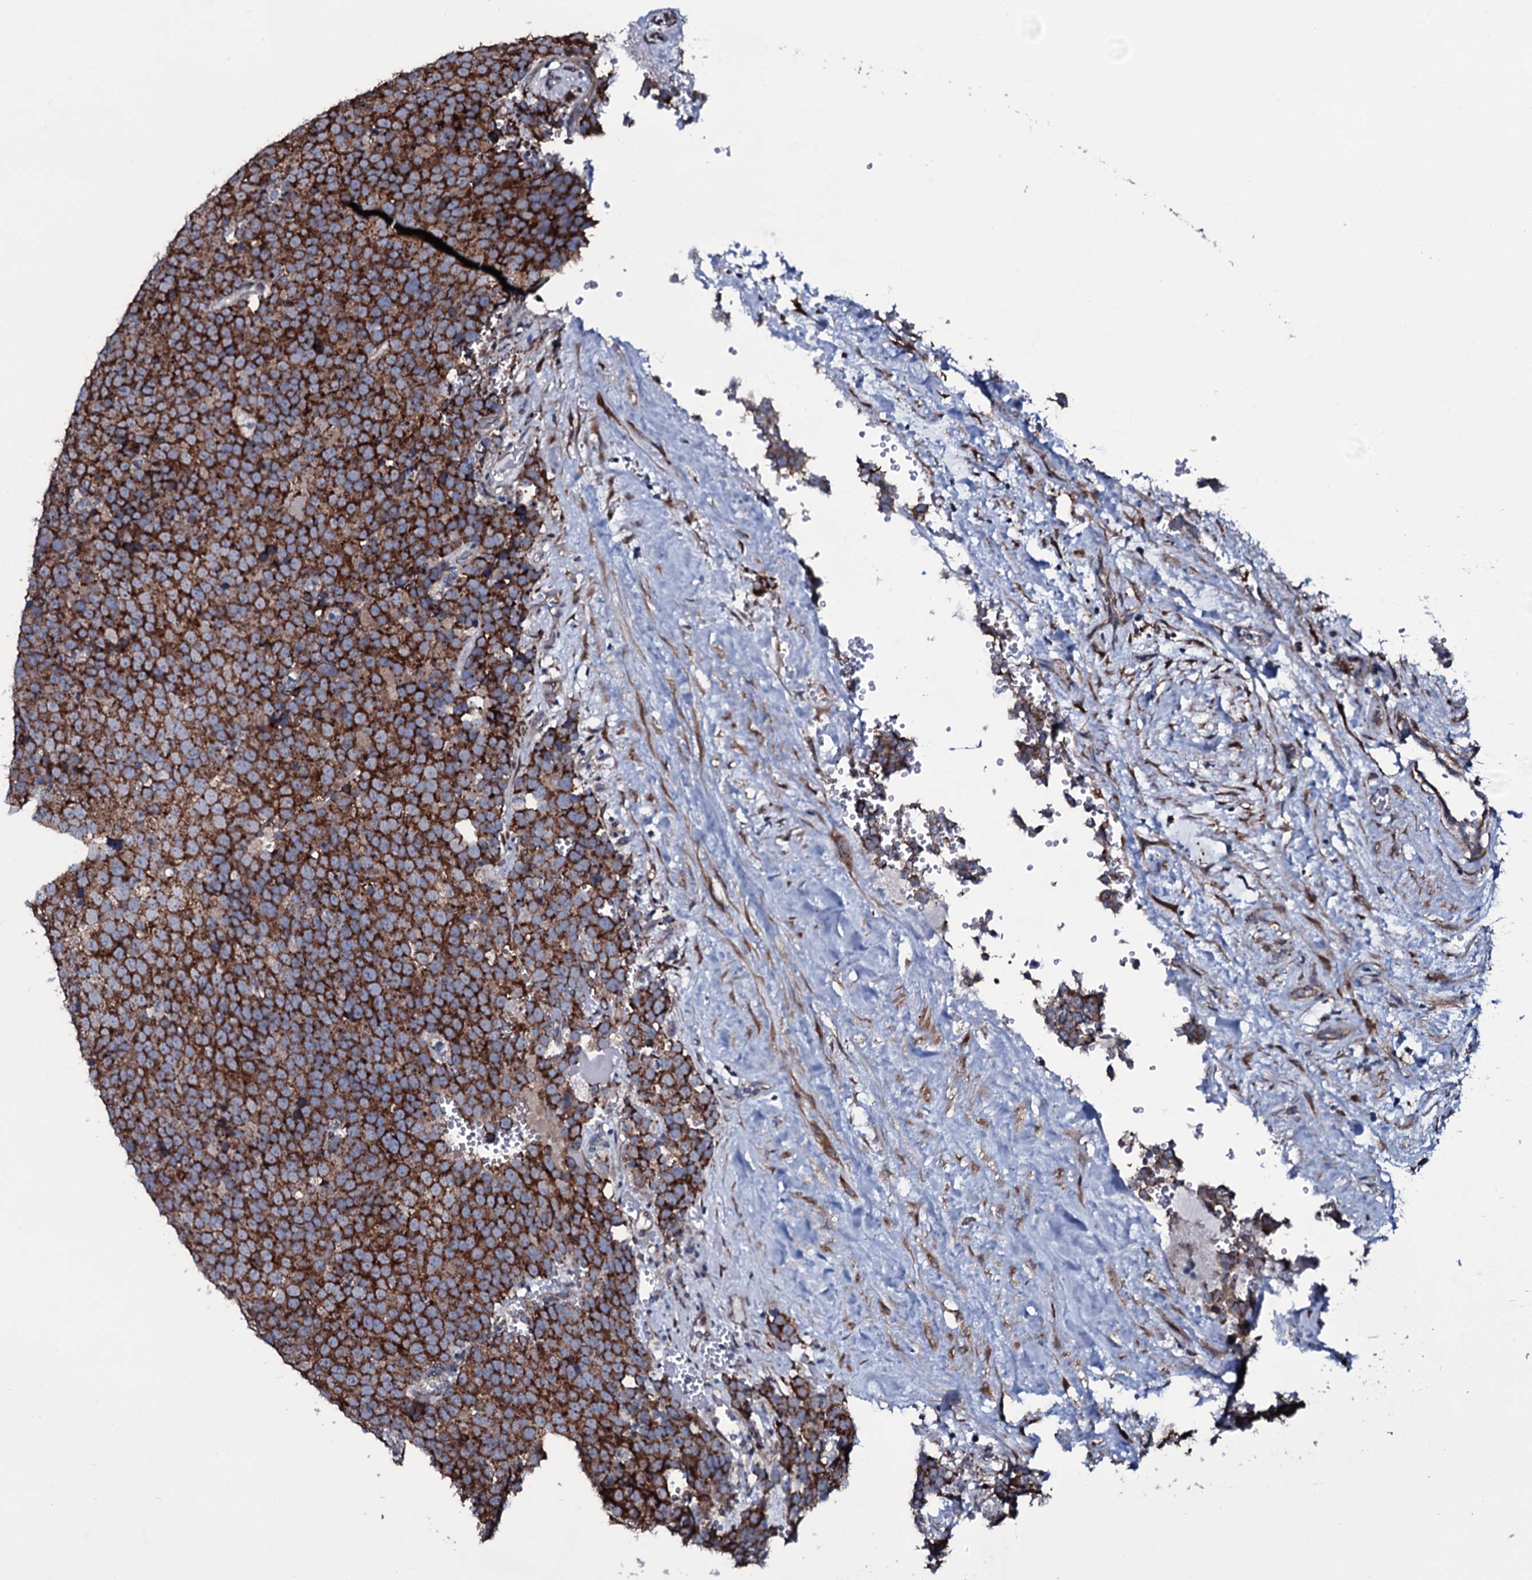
{"staining": {"intensity": "strong", "quantity": ">75%", "location": "cytoplasmic/membranous"}, "tissue": "testis cancer", "cell_type": "Tumor cells", "image_type": "cancer", "snomed": [{"axis": "morphology", "description": "Seminoma, NOS"}, {"axis": "topography", "description": "Testis"}], "caption": "Immunohistochemistry histopathology image of neoplastic tissue: human testis seminoma stained using immunohistochemistry exhibits high levels of strong protein expression localized specifically in the cytoplasmic/membranous of tumor cells, appearing as a cytoplasmic/membranous brown color.", "gene": "WIPF3", "patient": {"sex": "male", "age": 71}}